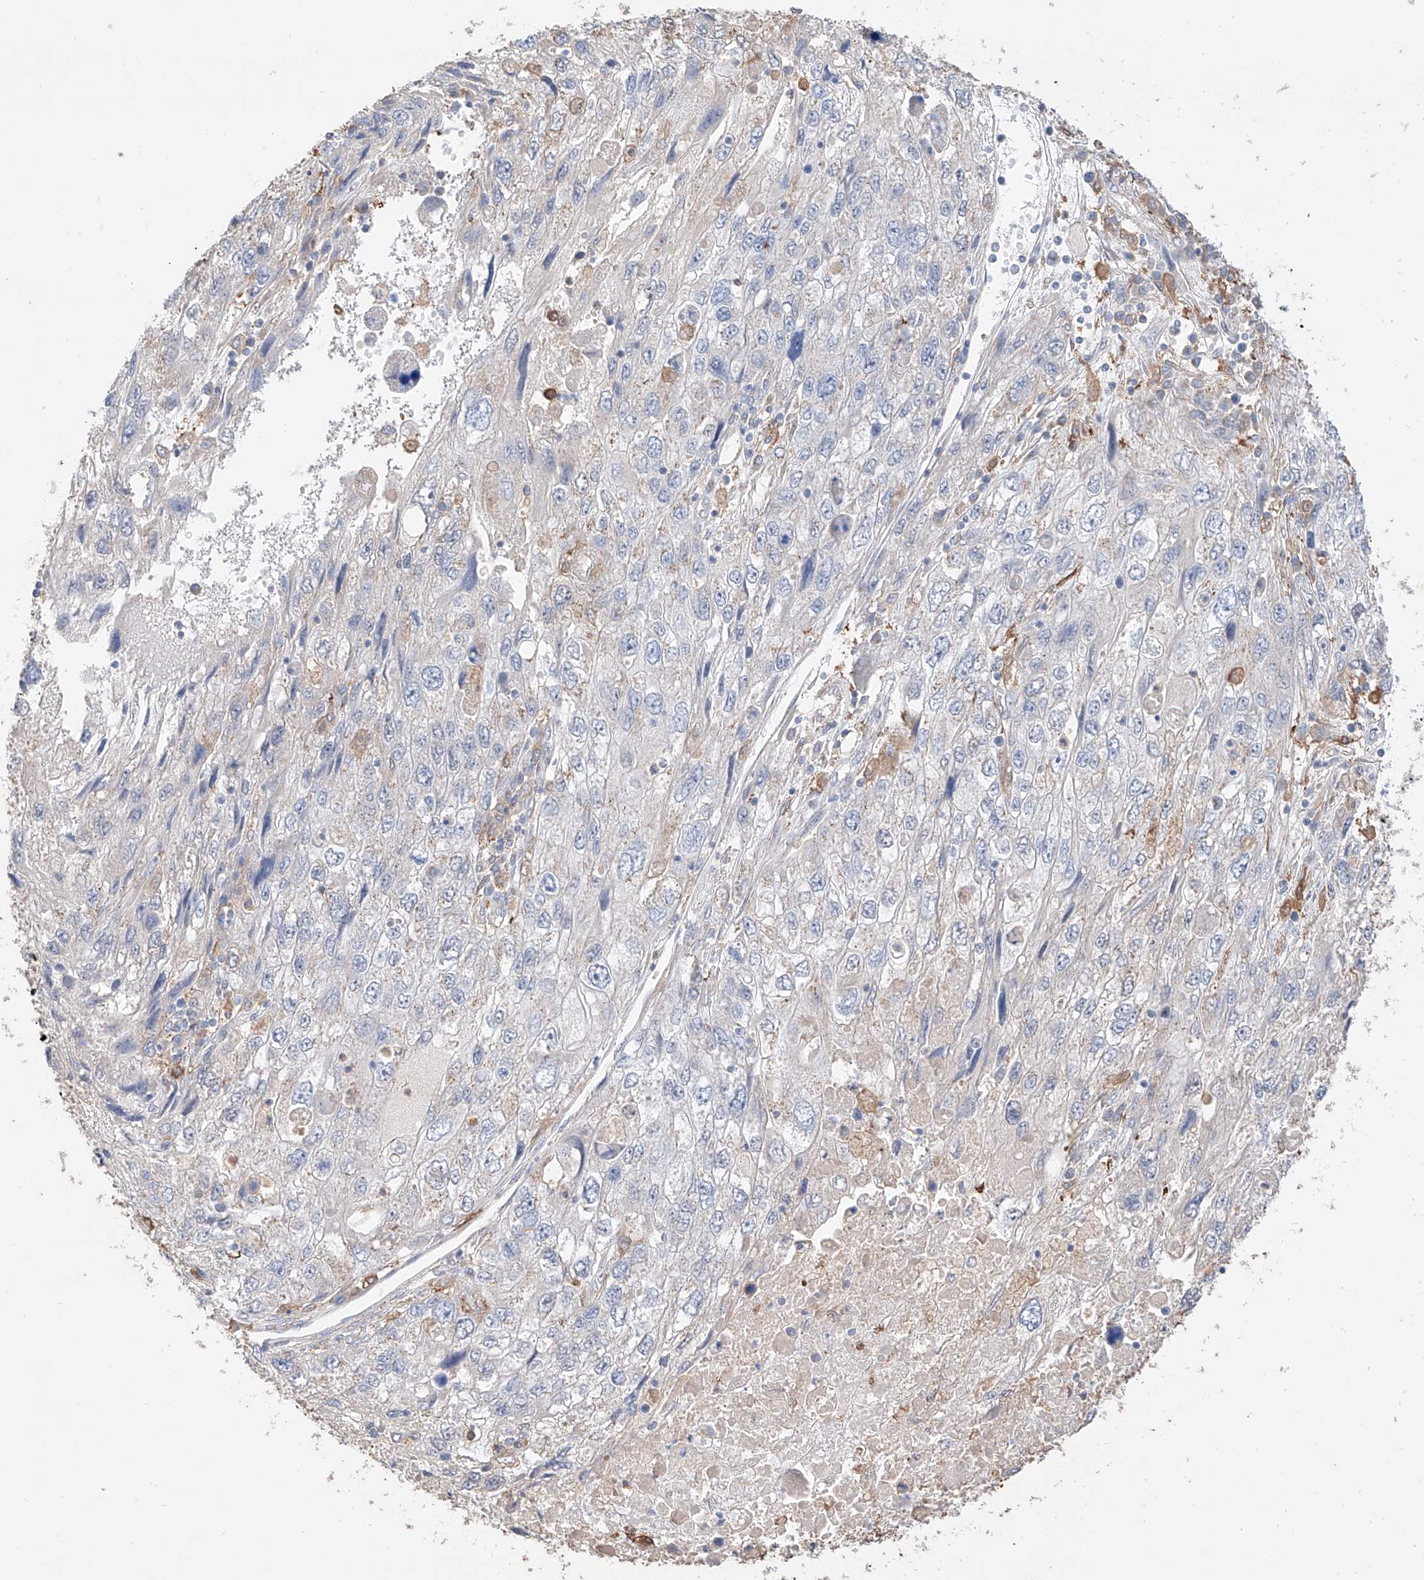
{"staining": {"intensity": "weak", "quantity": "<25%", "location": "cytoplasmic/membranous"}, "tissue": "endometrial cancer", "cell_type": "Tumor cells", "image_type": "cancer", "snomed": [{"axis": "morphology", "description": "Adenocarcinoma, NOS"}, {"axis": "topography", "description": "Endometrium"}], "caption": "Immunohistochemistry (IHC) photomicrograph of neoplastic tissue: human endometrial cancer stained with DAB displays no significant protein expression in tumor cells. The staining was performed using DAB to visualize the protein expression in brown, while the nuclei were stained in blue with hematoxylin (Magnification: 20x).", "gene": "MOSPD1", "patient": {"sex": "female", "age": 49}}